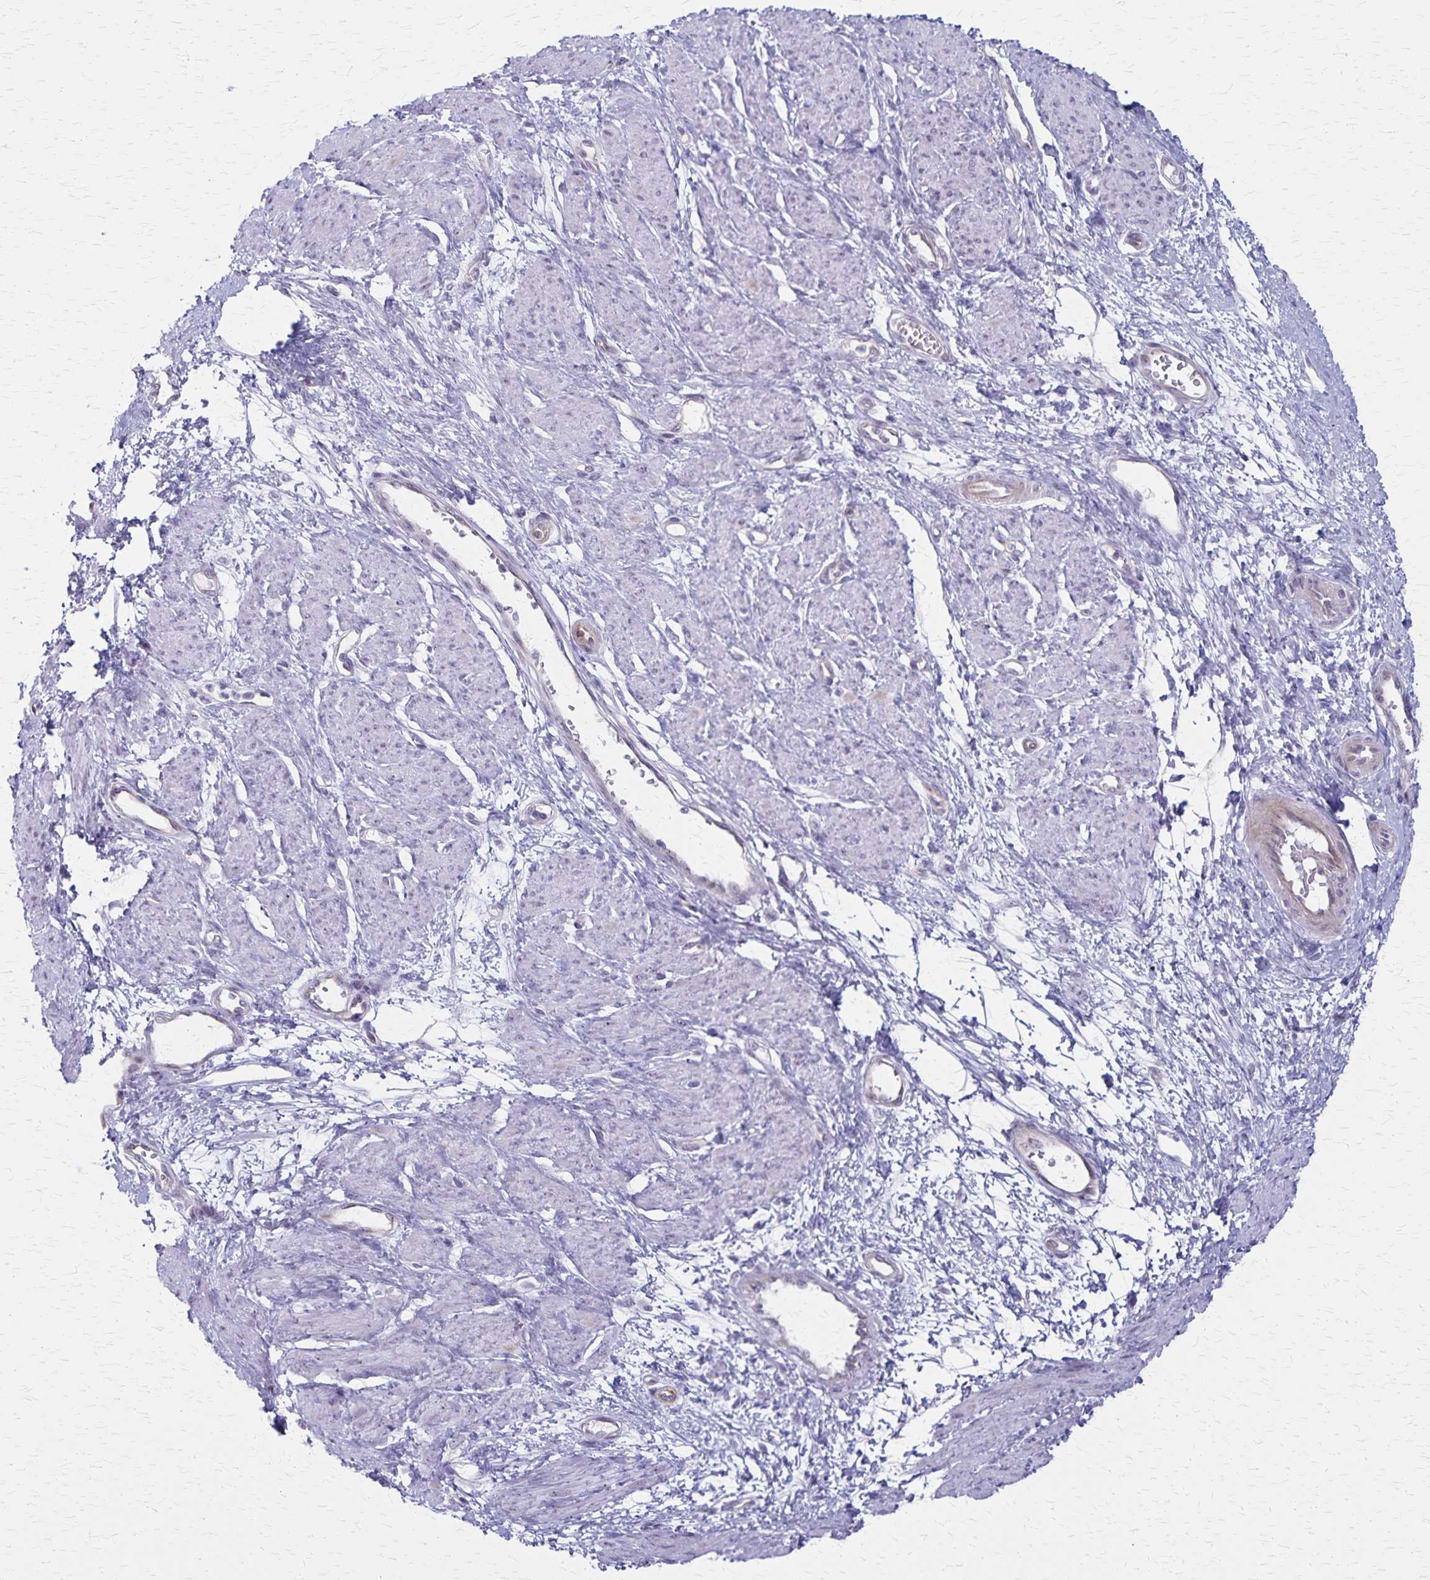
{"staining": {"intensity": "weak", "quantity": "<25%", "location": "nuclear"}, "tissue": "smooth muscle", "cell_type": "Smooth muscle cells", "image_type": "normal", "snomed": [{"axis": "morphology", "description": "Normal tissue, NOS"}, {"axis": "topography", "description": "Smooth muscle"}, {"axis": "topography", "description": "Uterus"}], "caption": "High power microscopy image of an immunohistochemistry (IHC) histopathology image of unremarkable smooth muscle, revealing no significant positivity in smooth muscle cells. (Immunohistochemistry, brightfield microscopy, high magnification).", "gene": "DLK2", "patient": {"sex": "female", "age": 39}}